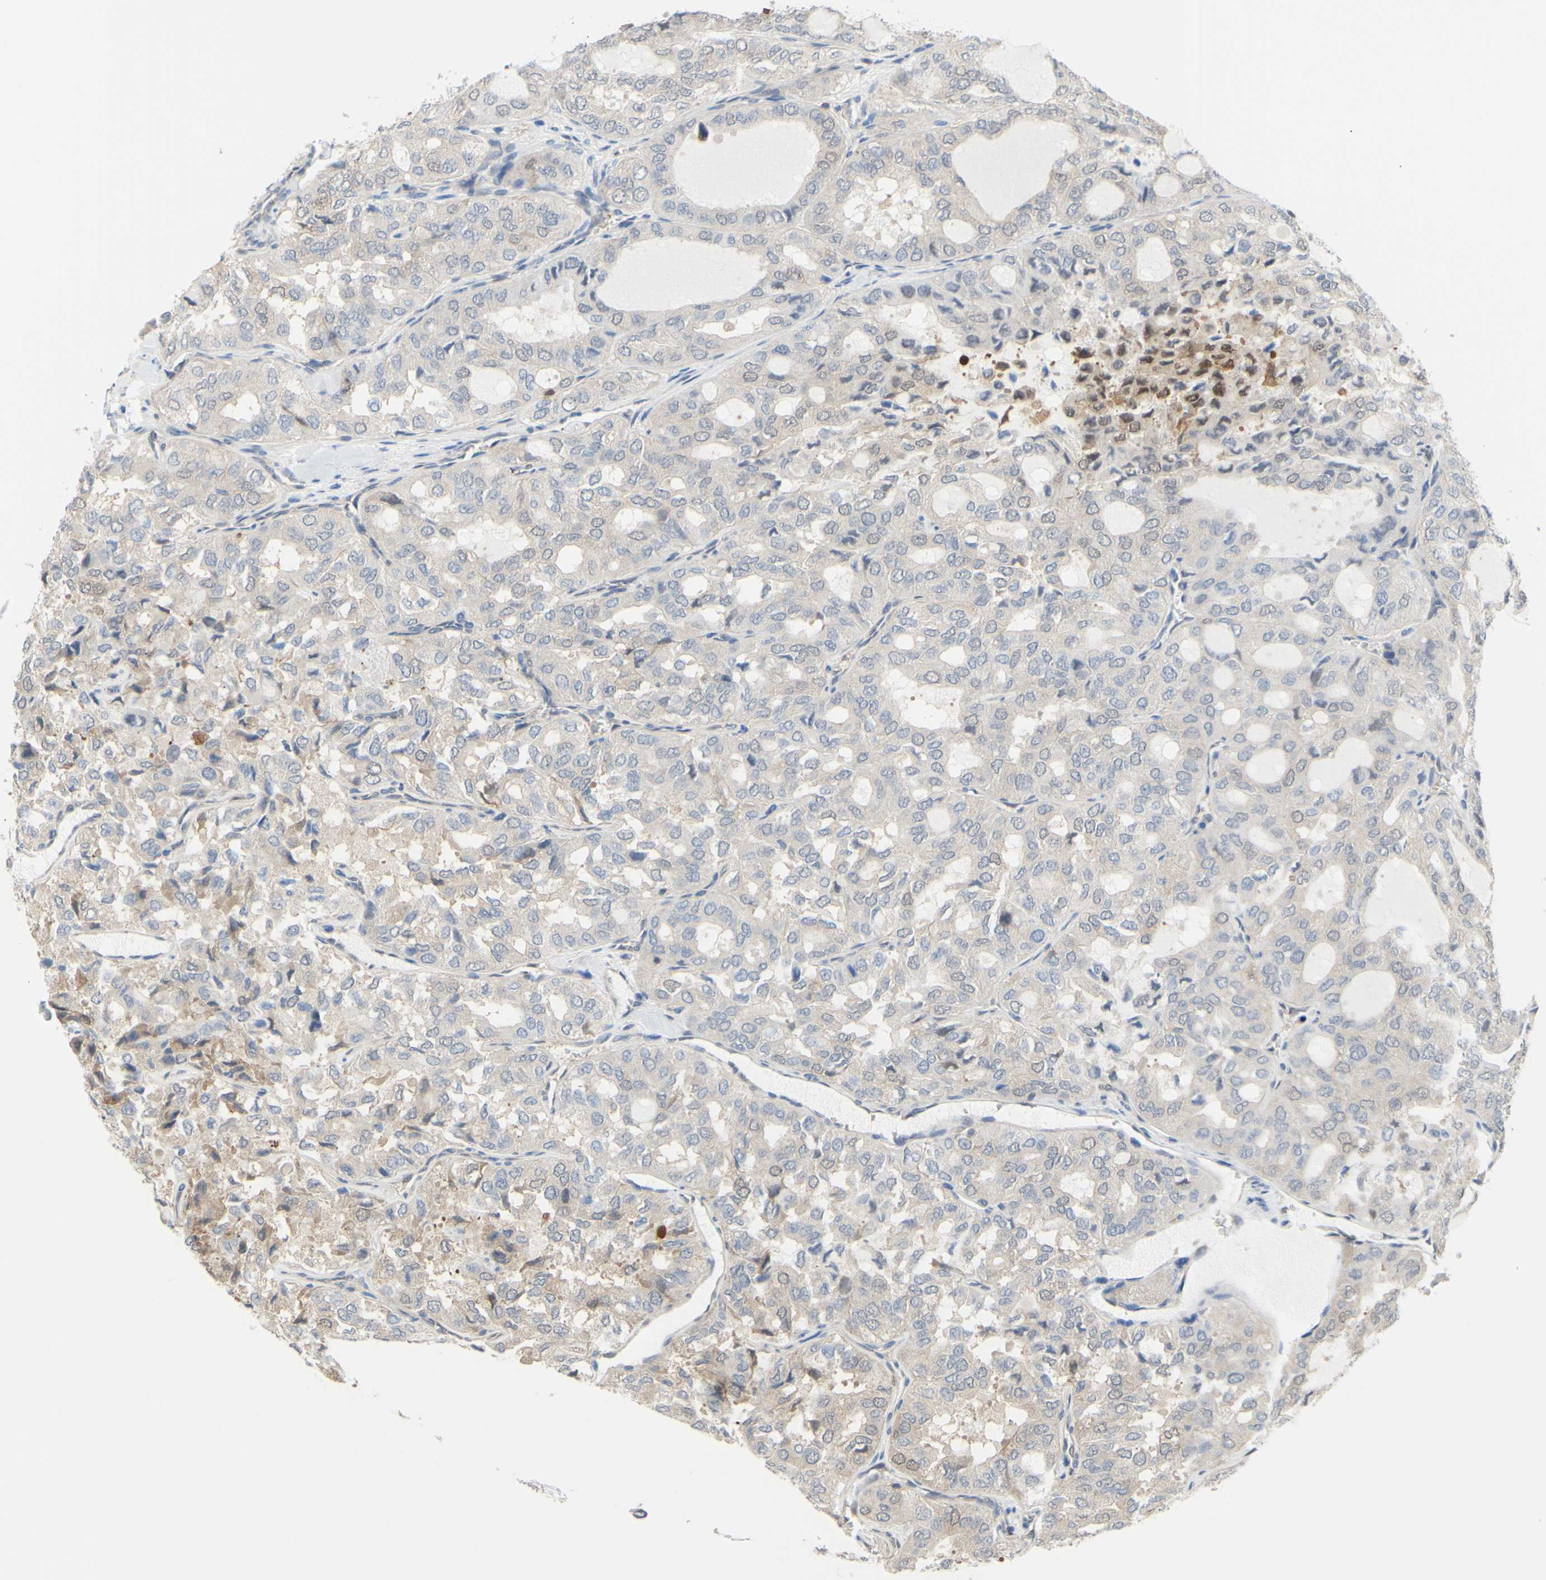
{"staining": {"intensity": "strong", "quantity": "<25%", "location": "cytoplasmic/membranous,nuclear"}, "tissue": "thyroid cancer", "cell_type": "Tumor cells", "image_type": "cancer", "snomed": [{"axis": "morphology", "description": "Follicular adenoma carcinoma, NOS"}, {"axis": "topography", "description": "Thyroid gland"}], "caption": "Tumor cells display medium levels of strong cytoplasmic/membranous and nuclear staining in about <25% of cells in human thyroid follicular adenoma carcinoma.", "gene": "UPK3B", "patient": {"sex": "male", "age": 75}}